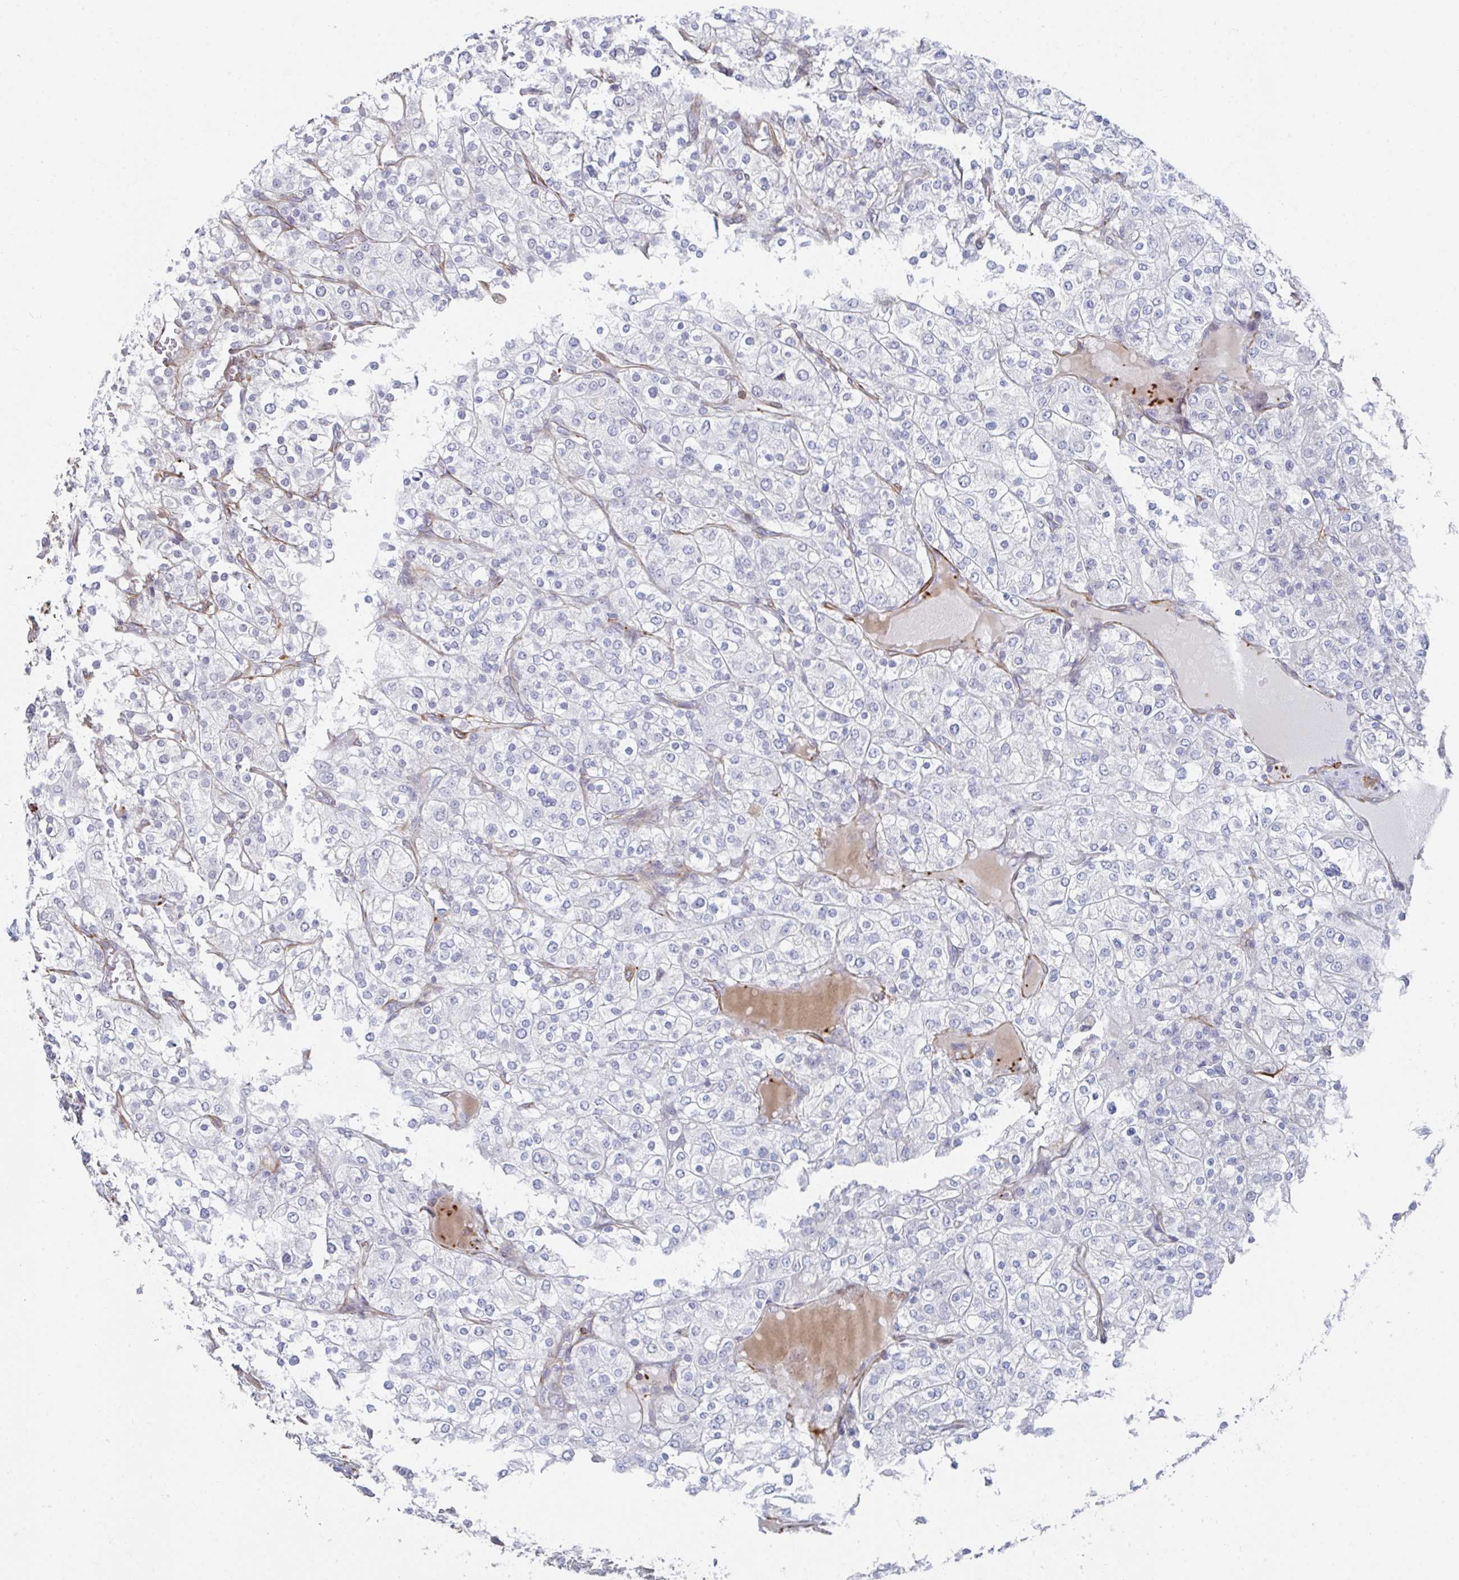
{"staining": {"intensity": "negative", "quantity": "none", "location": "none"}, "tissue": "renal cancer", "cell_type": "Tumor cells", "image_type": "cancer", "snomed": [{"axis": "morphology", "description": "Adenocarcinoma, NOS"}, {"axis": "topography", "description": "Kidney"}], "caption": "The photomicrograph demonstrates no significant positivity in tumor cells of renal cancer.", "gene": "NEURL4", "patient": {"sex": "male", "age": 80}}